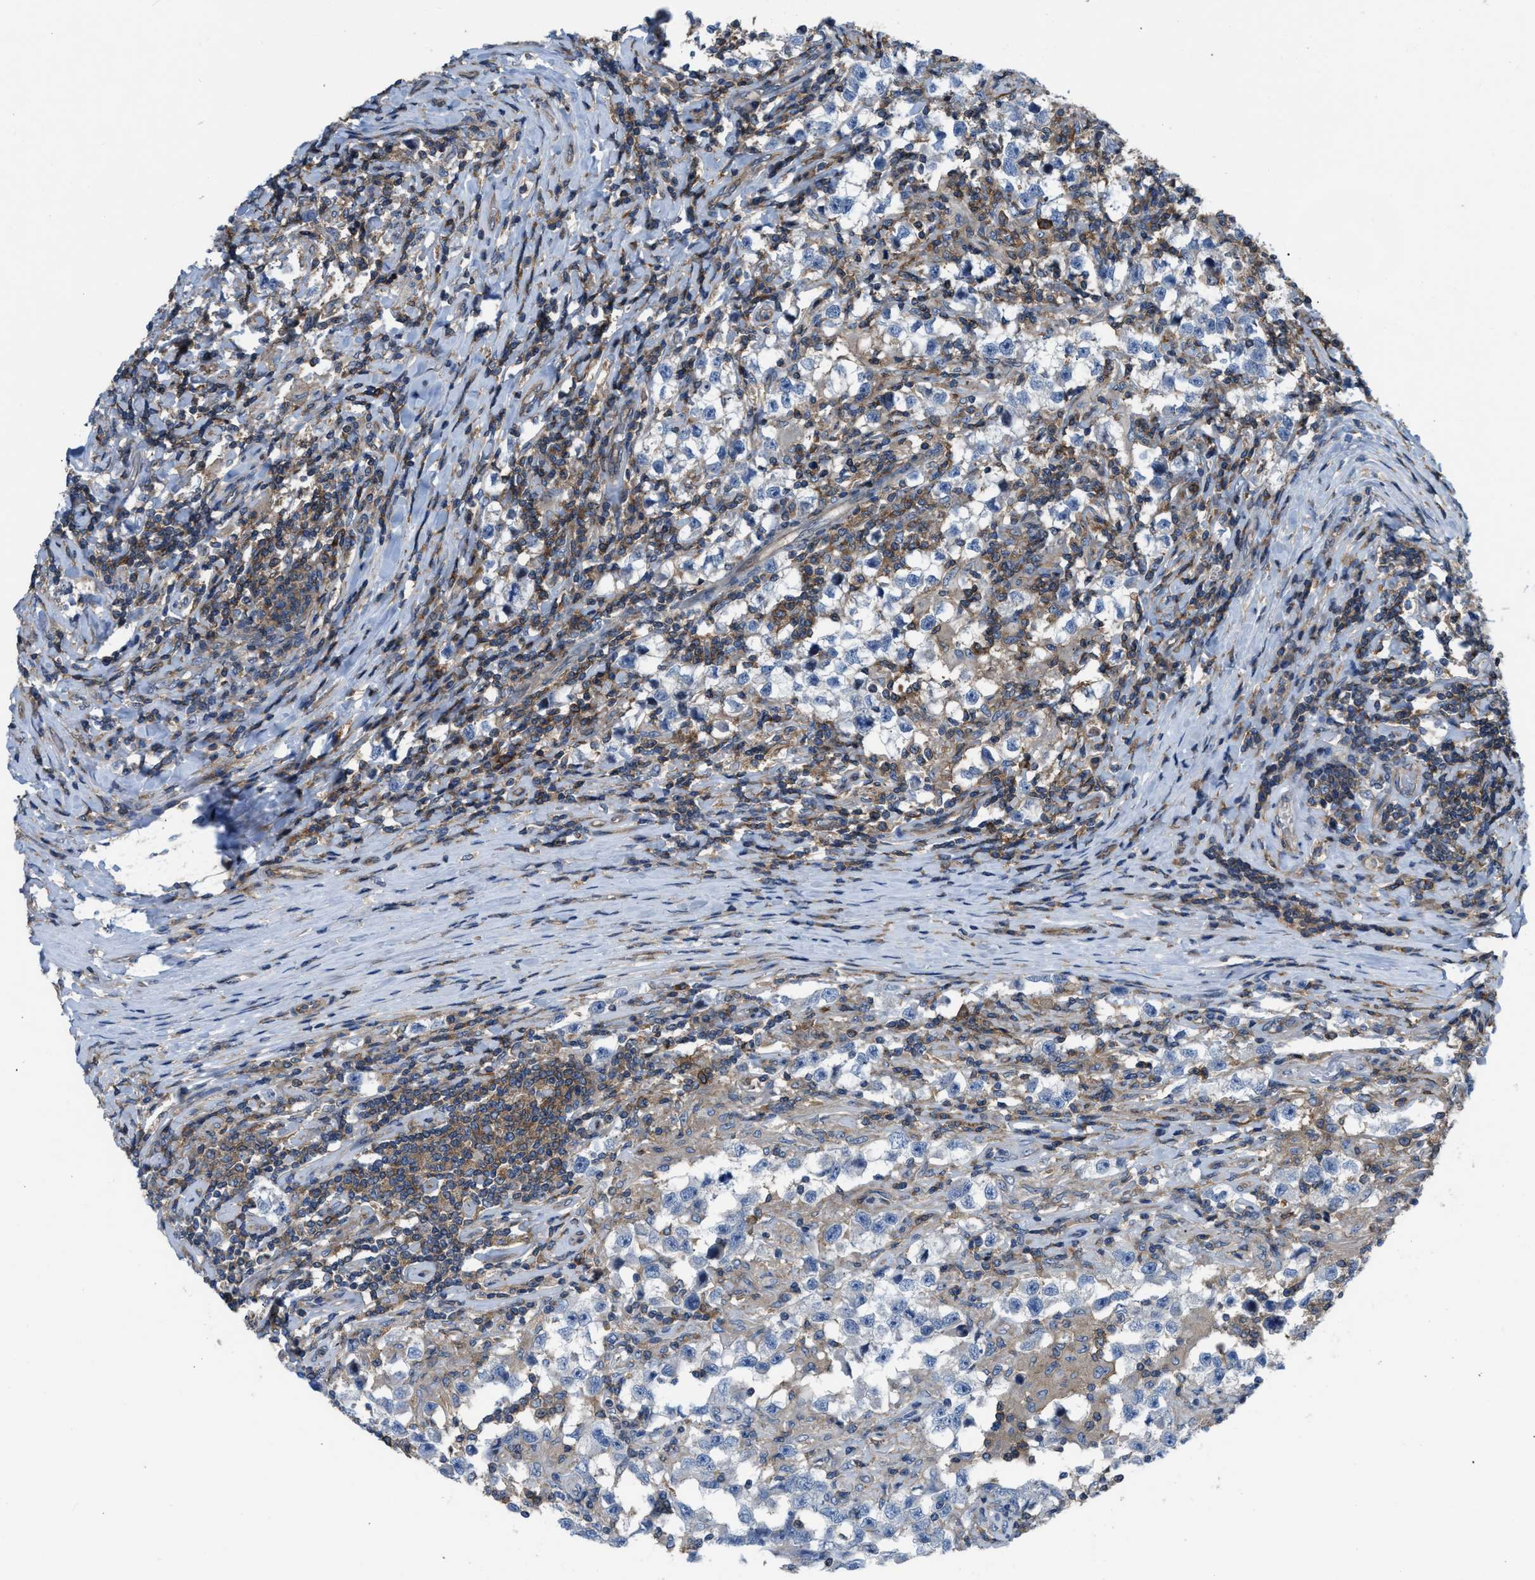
{"staining": {"intensity": "negative", "quantity": "none", "location": "none"}, "tissue": "testis cancer", "cell_type": "Tumor cells", "image_type": "cancer", "snomed": [{"axis": "morphology", "description": "Carcinoma, Embryonal, NOS"}, {"axis": "topography", "description": "Testis"}], "caption": "Testis embryonal carcinoma was stained to show a protein in brown. There is no significant staining in tumor cells.", "gene": "MYO18A", "patient": {"sex": "male", "age": 21}}